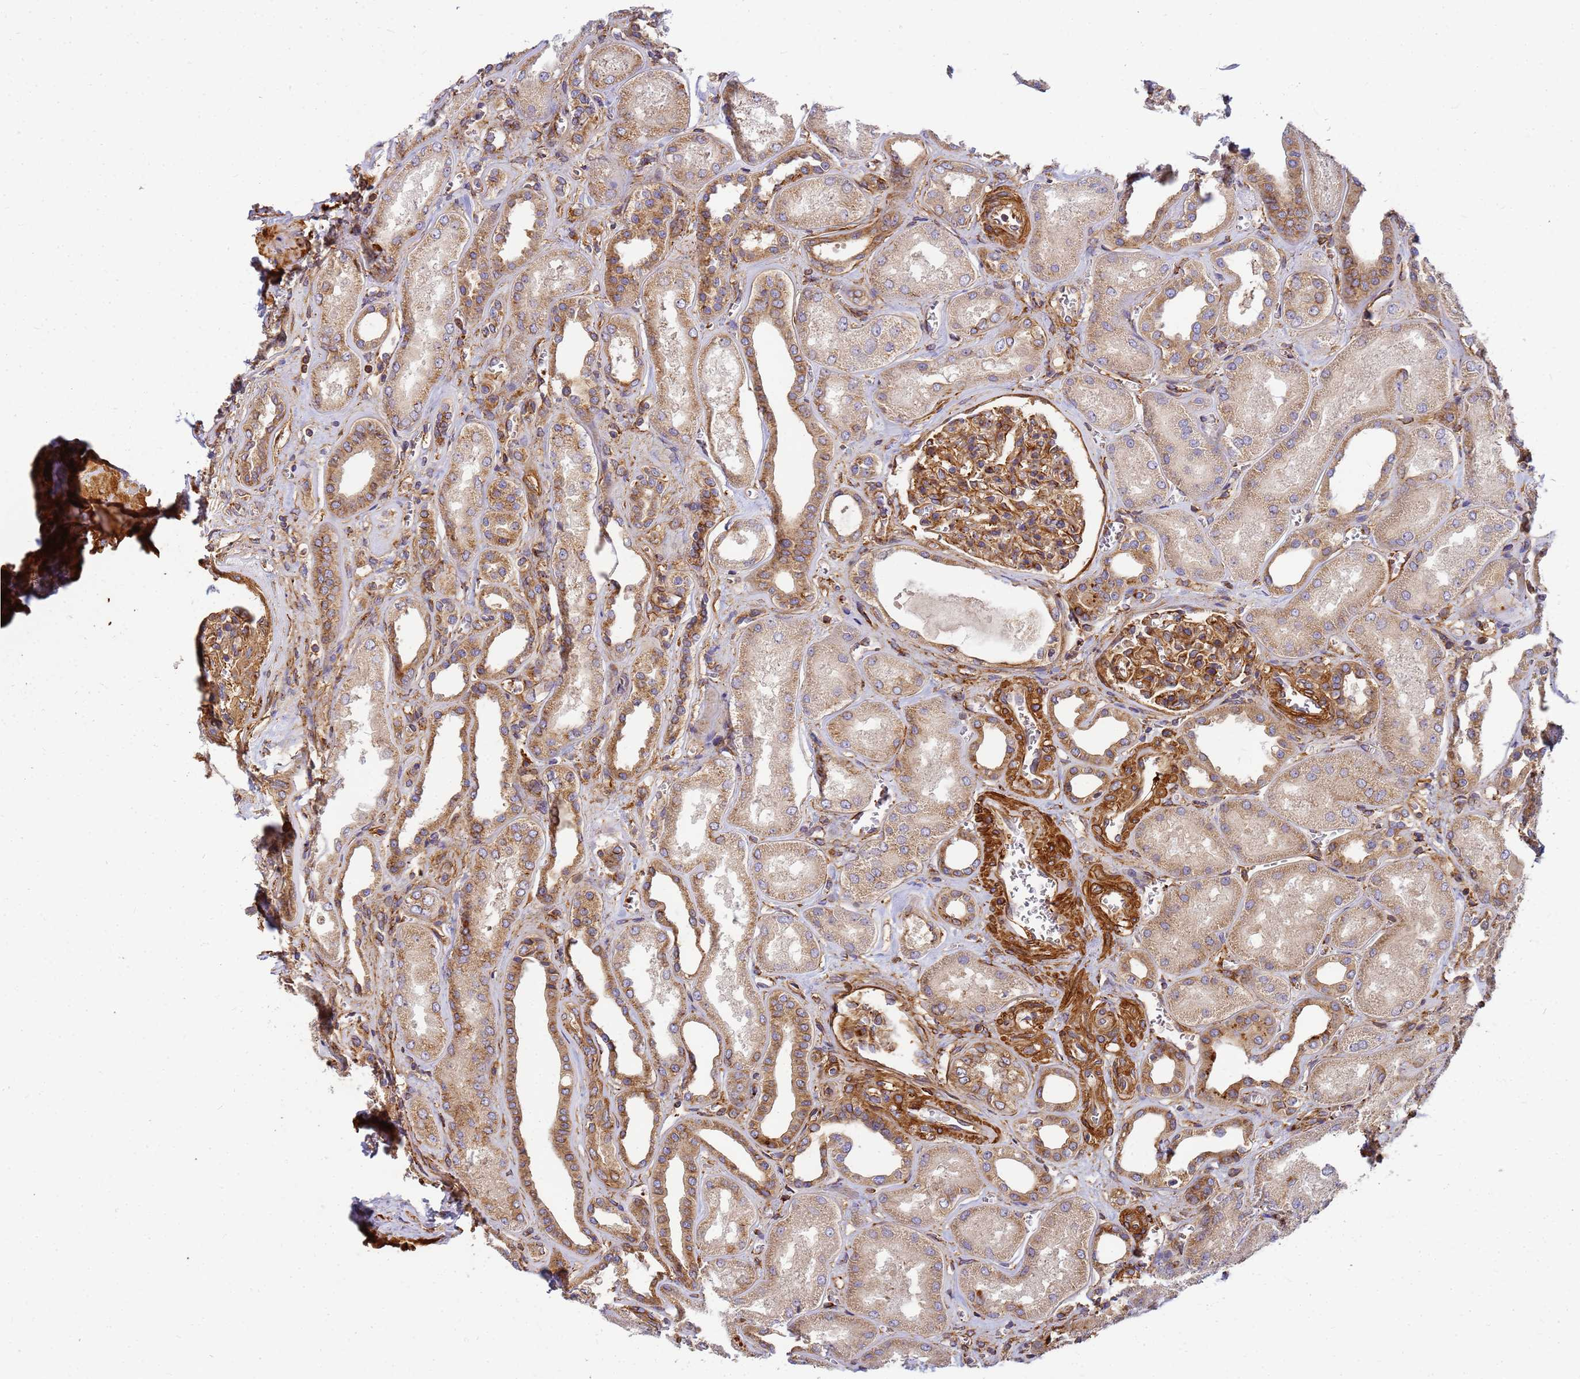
{"staining": {"intensity": "moderate", "quantity": ">75%", "location": "cytoplasmic/membranous"}, "tissue": "kidney", "cell_type": "Cells in glomeruli", "image_type": "normal", "snomed": [{"axis": "morphology", "description": "Normal tissue, NOS"}, {"axis": "morphology", "description": "Adenocarcinoma, NOS"}, {"axis": "topography", "description": "Kidney"}], "caption": "Brown immunohistochemical staining in unremarkable kidney shows moderate cytoplasmic/membranous expression in about >75% of cells in glomeruli.", "gene": "C2CD5", "patient": {"sex": "female", "age": 68}}